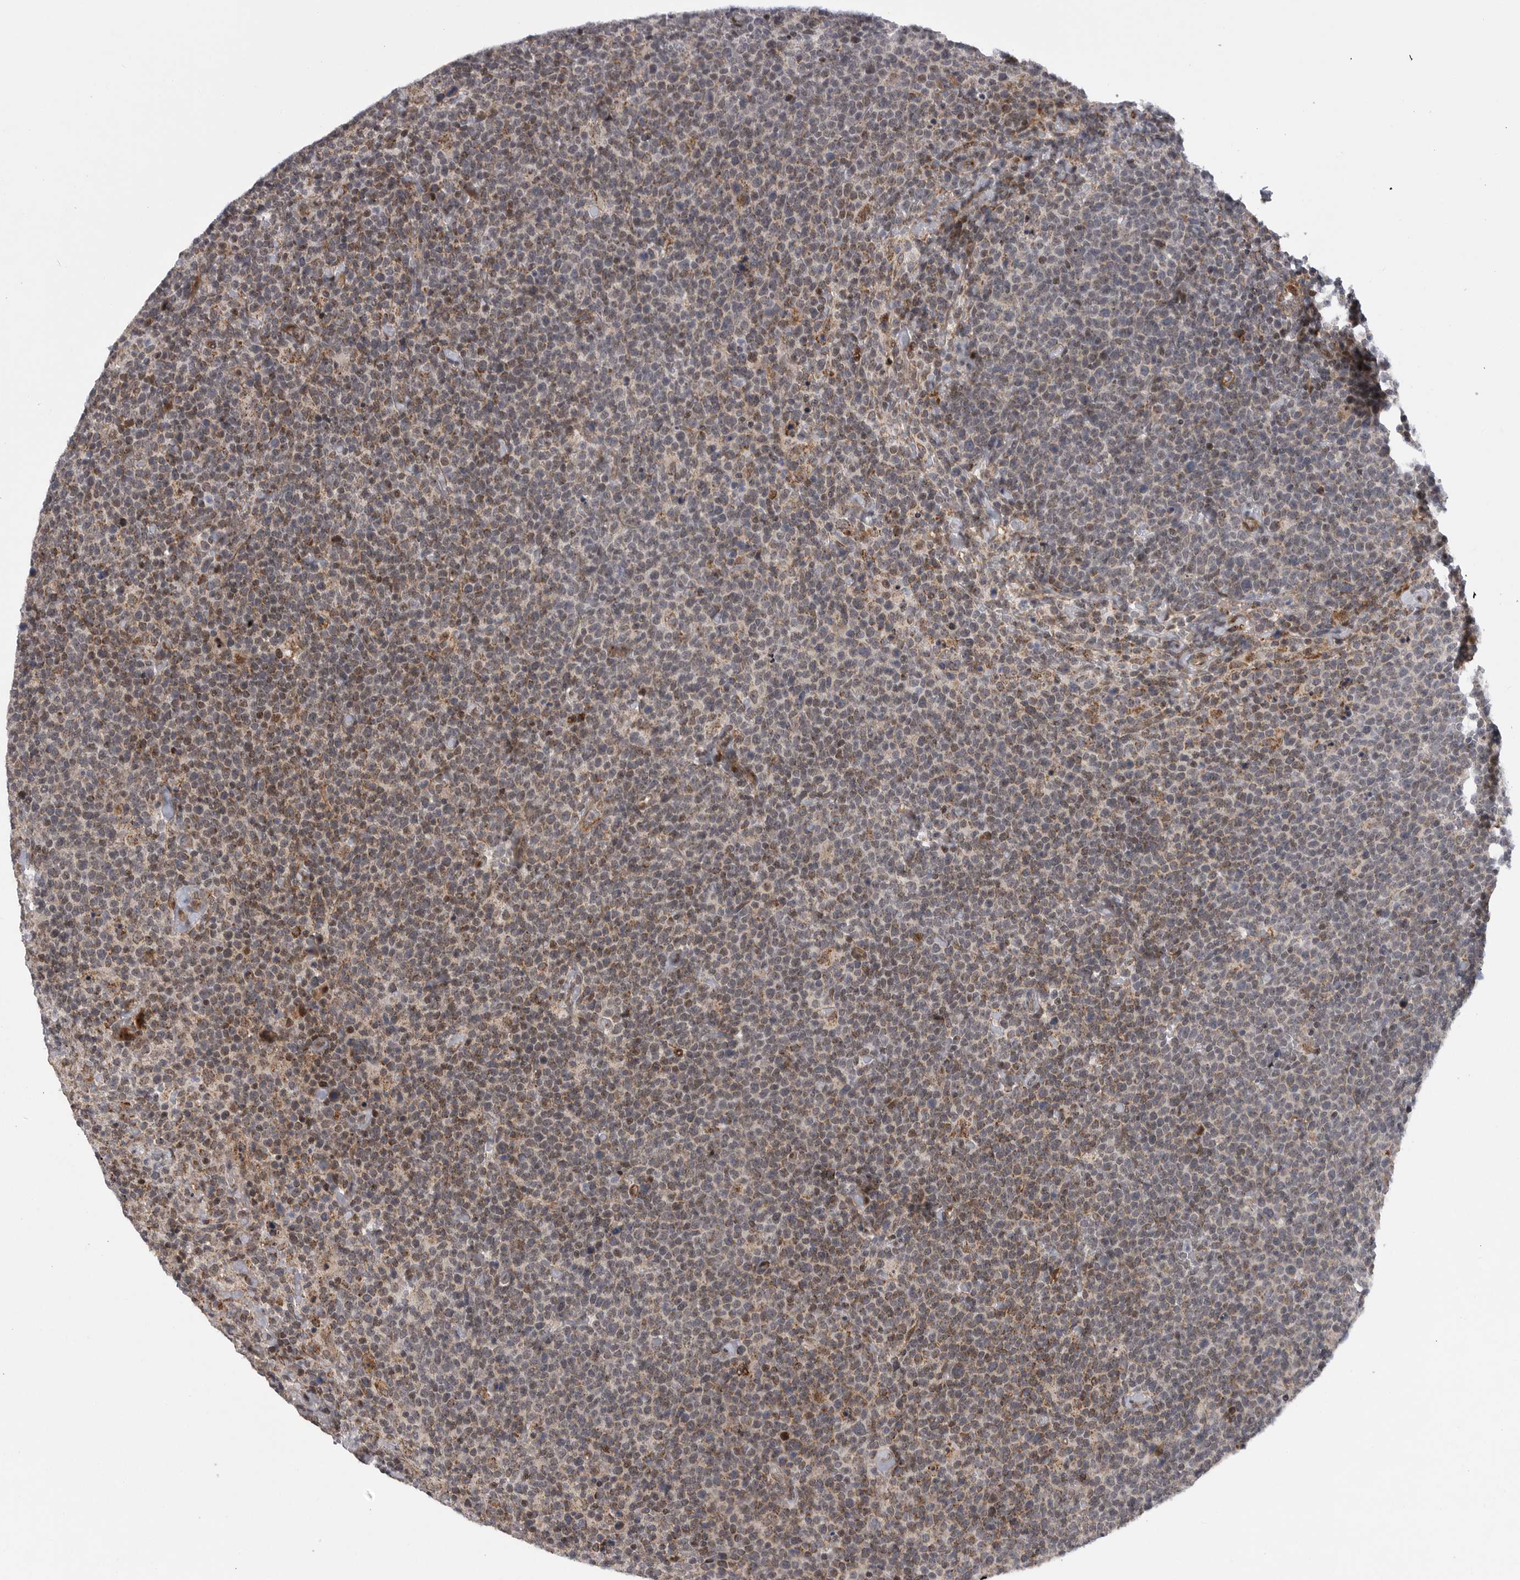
{"staining": {"intensity": "weak", "quantity": "25%-75%", "location": "cytoplasmic/membranous"}, "tissue": "lymphoma", "cell_type": "Tumor cells", "image_type": "cancer", "snomed": [{"axis": "morphology", "description": "Malignant lymphoma, non-Hodgkin's type, High grade"}, {"axis": "topography", "description": "Lymph node"}], "caption": "This photomicrograph displays immunohistochemistry (IHC) staining of lymphoma, with low weak cytoplasmic/membranous positivity in approximately 25%-75% of tumor cells.", "gene": "TMPRSS11F", "patient": {"sex": "male", "age": 61}}